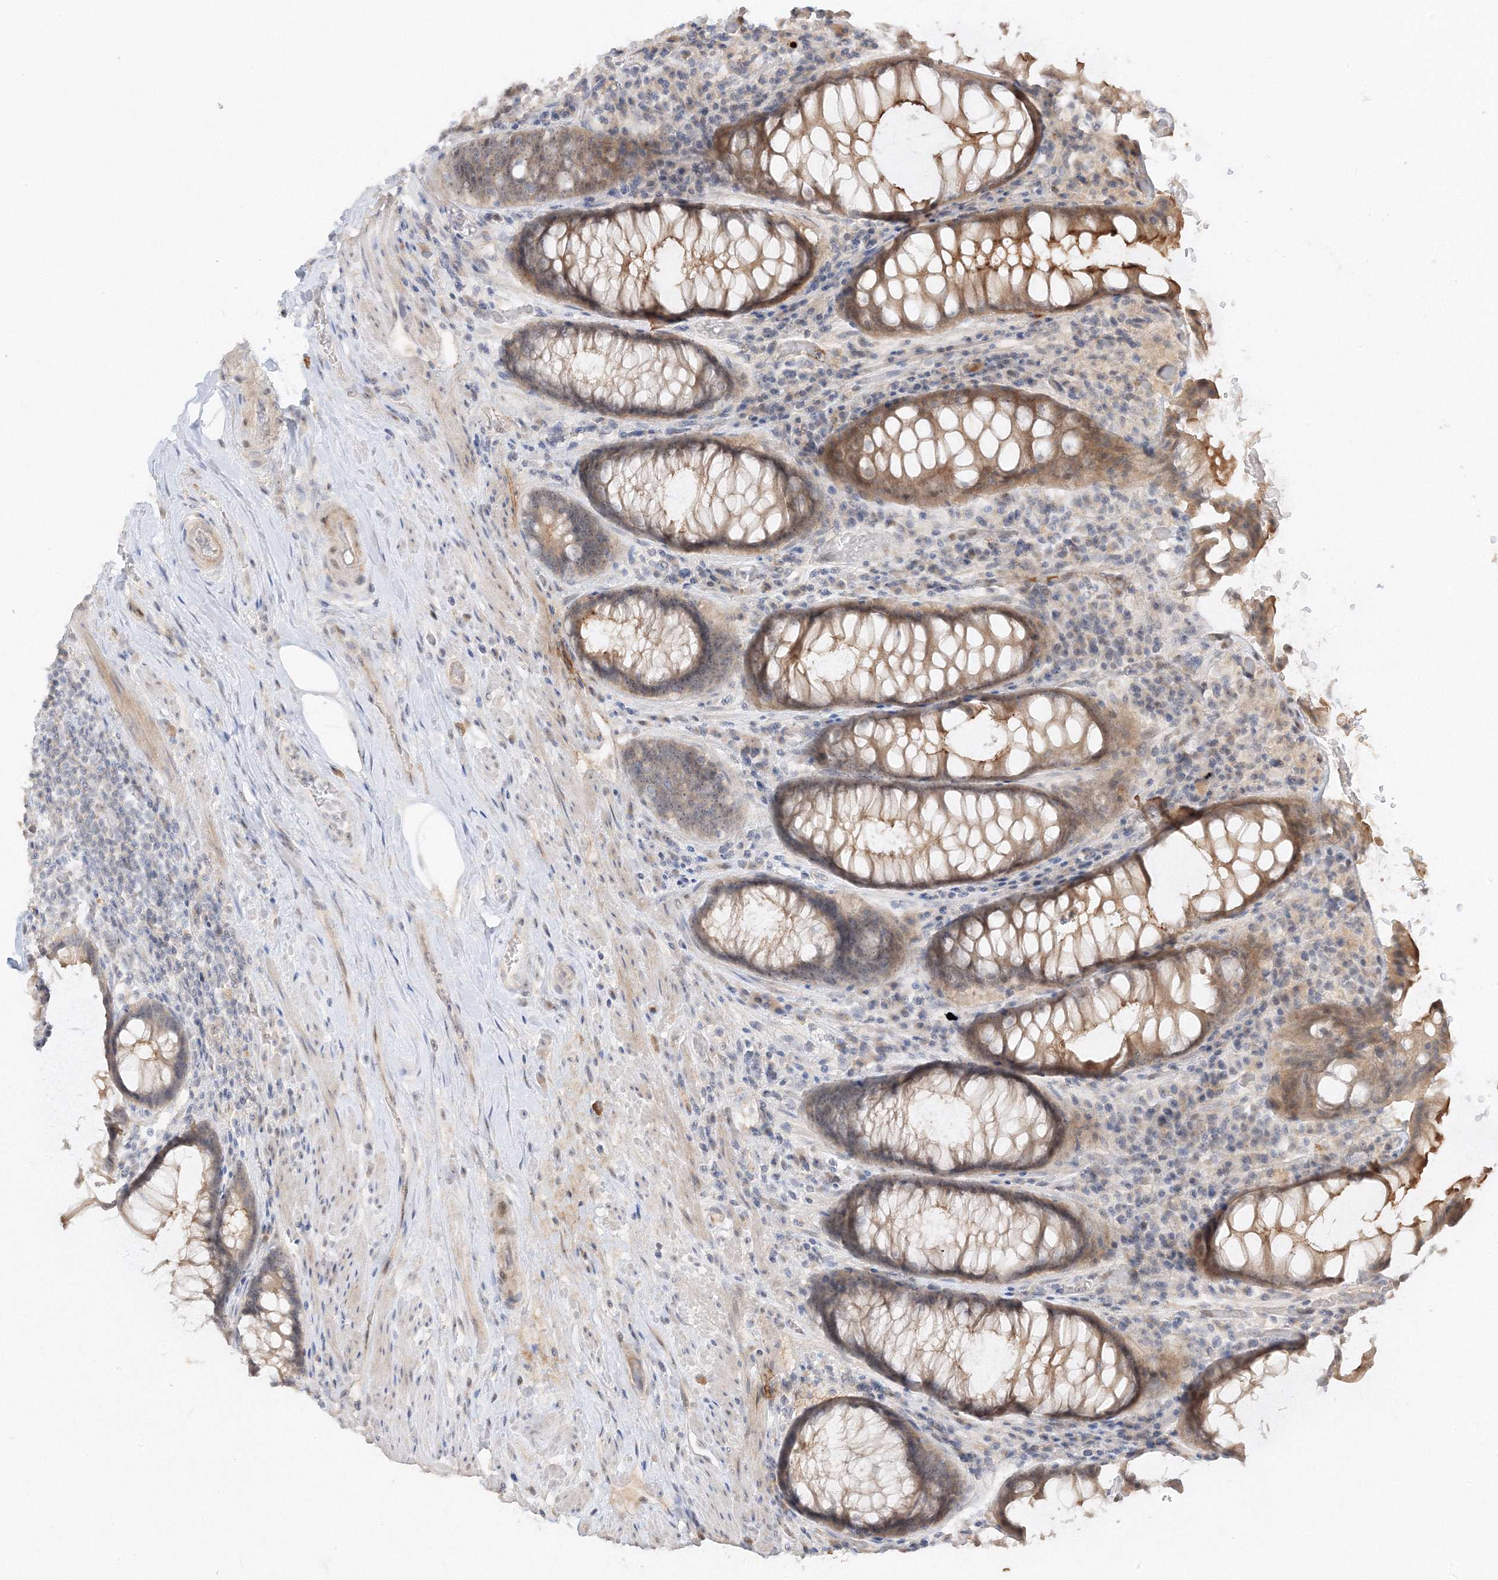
{"staining": {"intensity": "moderate", "quantity": ">75%", "location": "cytoplasmic/membranous"}, "tissue": "rectum", "cell_type": "Glandular cells", "image_type": "normal", "snomed": [{"axis": "morphology", "description": "Normal tissue, NOS"}, {"axis": "topography", "description": "Rectum"}], "caption": "Immunohistochemistry (DAB) staining of unremarkable human rectum demonstrates moderate cytoplasmic/membranous protein staining in approximately >75% of glandular cells.", "gene": "ETAA1", "patient": {"sex": "male", "age": 64}}